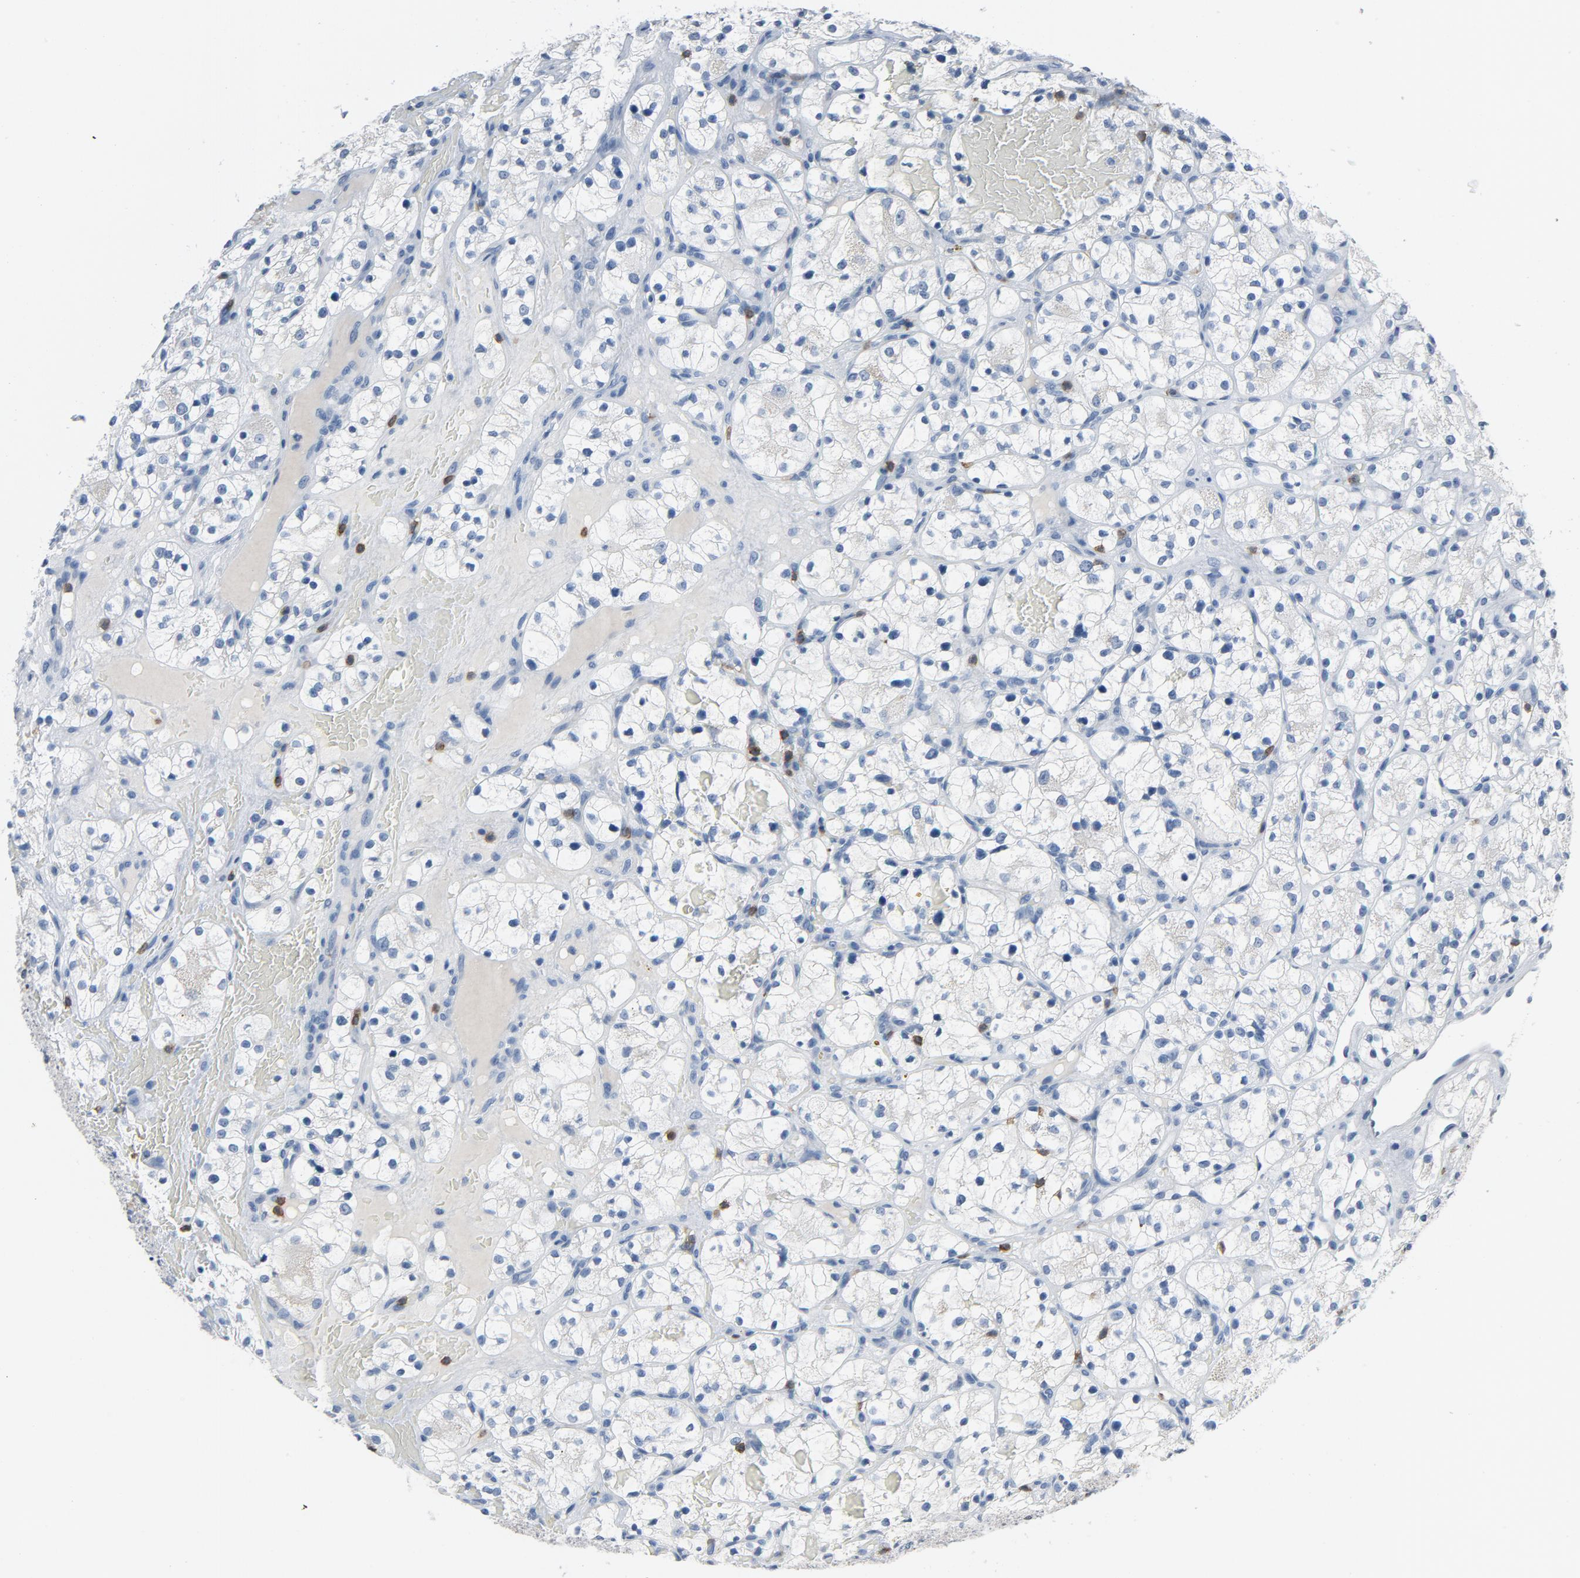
{"staining": {"intensity": "negative", "quantity": "none", "location": "none"}, "tissue": "renal cancer", "cell_type": "Tumor cells", "image_type": "cancer", "snomed": [{"axis": "morphology", "description": "Adenocarcinoma, NOS"}, {"axis": "topography", "description": "Kidney"}], "caption": "A high-resolution histopathology image shows immunohistochemistry (IHC) staining of adenocarcinoma (renal), which shows no significant staining in tumor cells.", "gene": "LCK", "patient": {"sex": "female", "age": 60}}